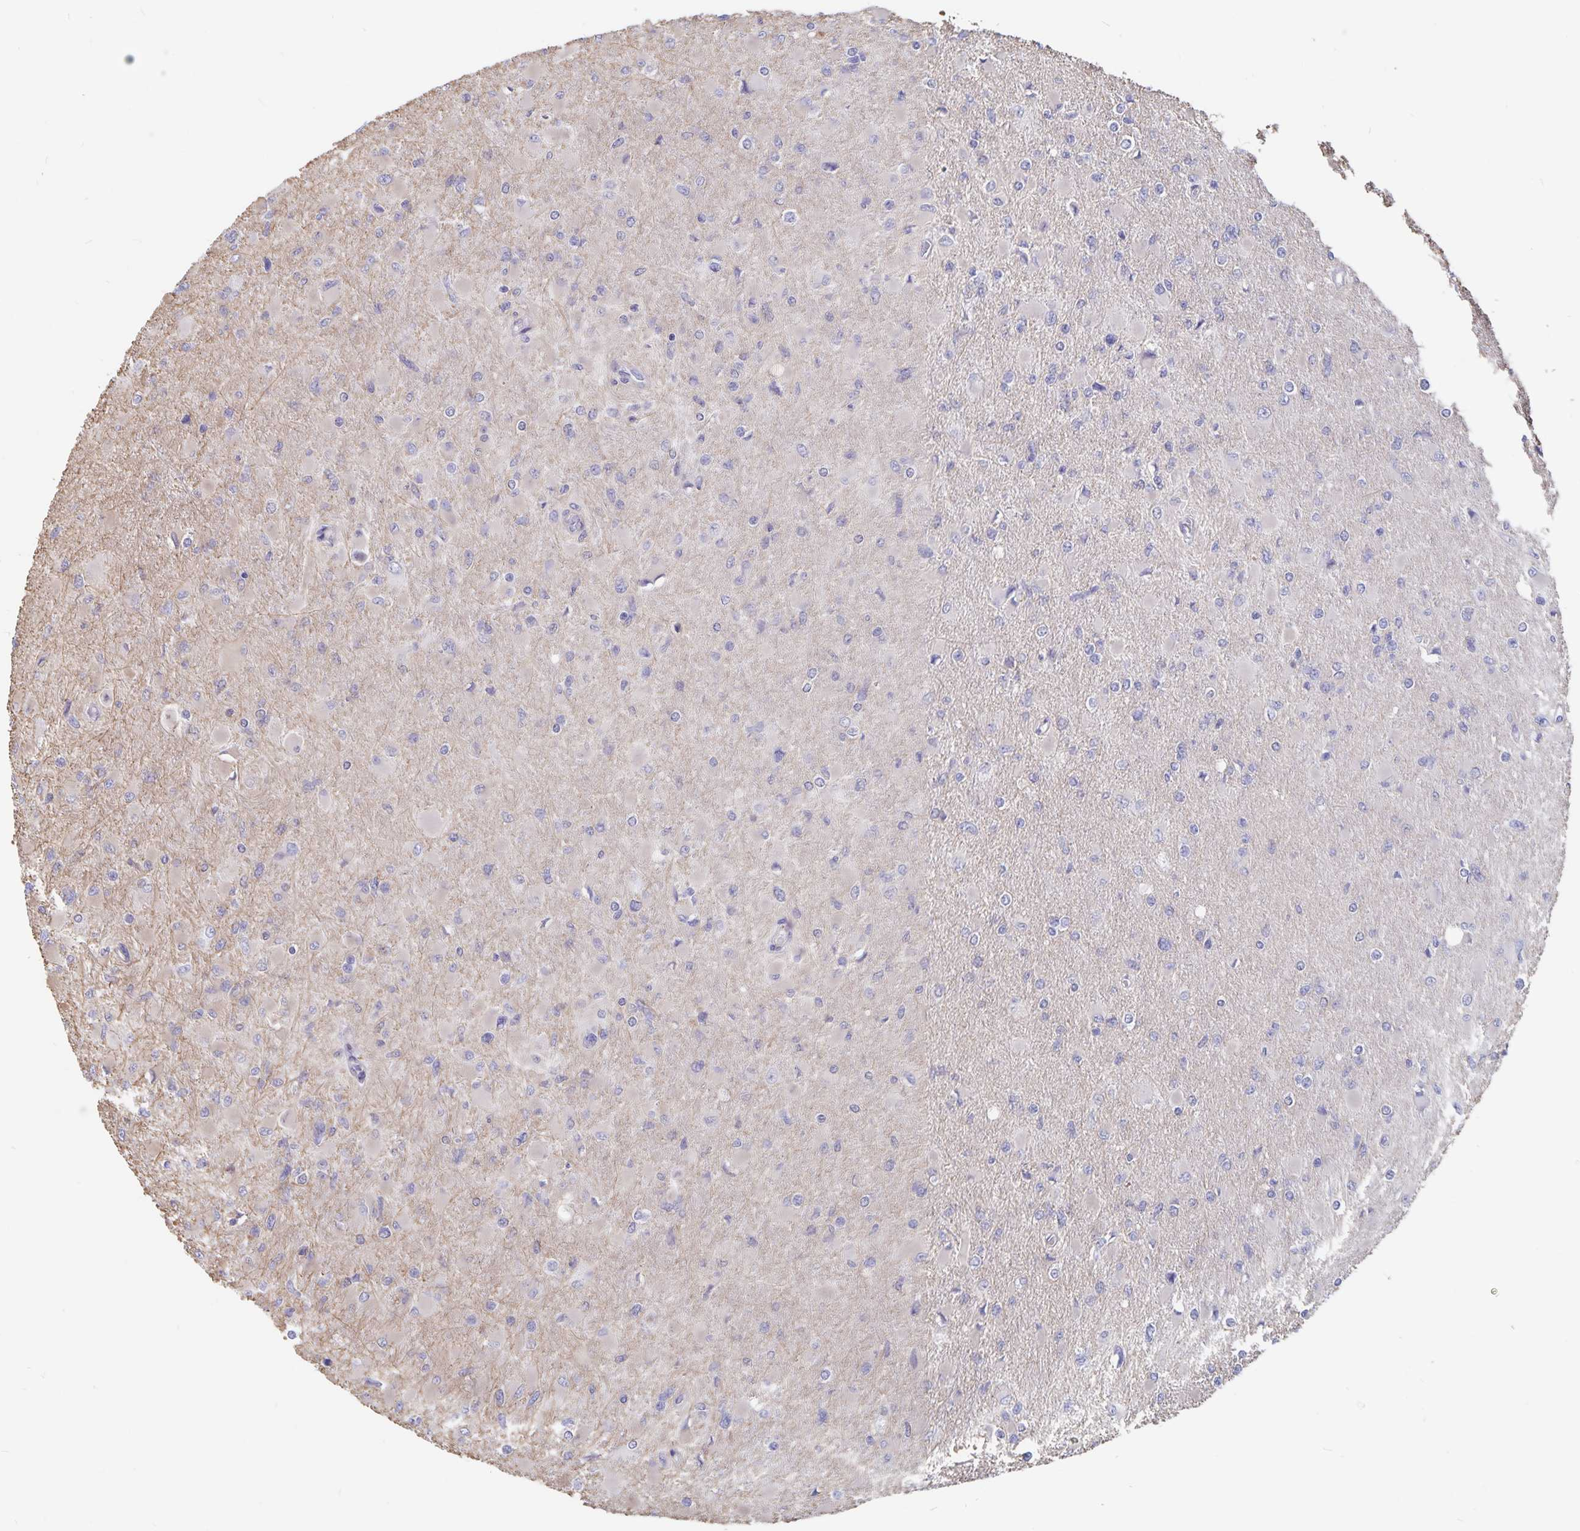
{"staining": {"intensity": "negative", "quantity": "none", "location": "none"}, "tissue": "glioma", "cell_type": "Tumor cells", "image_type": "cancer", "snomed": [{"axis": "morphology", "description": "Glioma, malignant, High grade"}, {"axis": "topography", "description": "Cerebral cortex"}], "caption": "The photomicrograph demonstrates no staining of tumor cells in malignant glioma (high-grade). (Stains: DAB (3,3'-diaminobenzidine) immunohistochemistry (IHC) with hematoxylin counter stain, Microscopy: brightfield microscopy at high magnification).", "gene": "BAG6", "patient": {"sex": "female", "age": 36}}